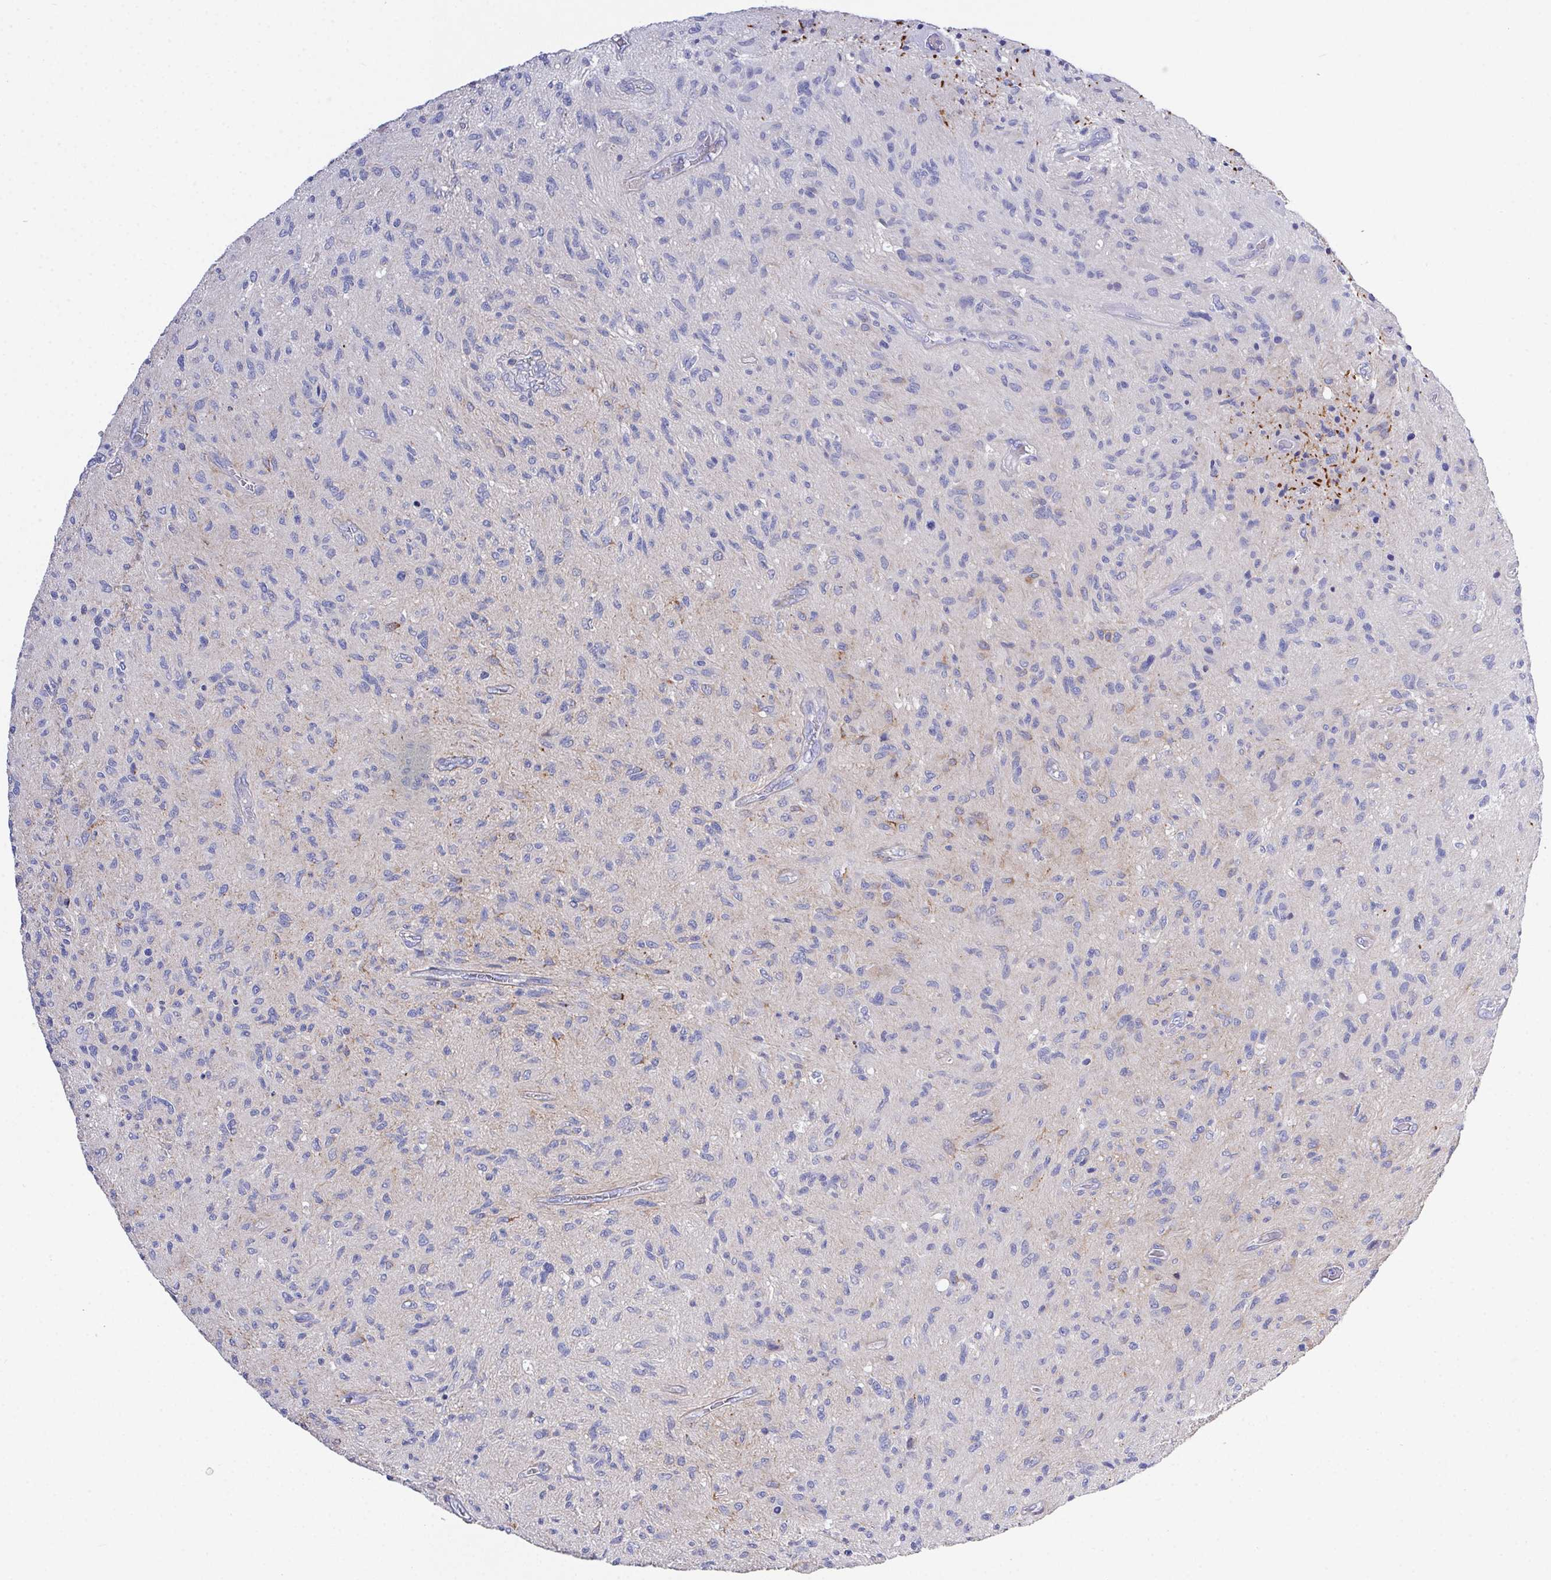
{"staining": {"intensity": "negative", "quantity": "none", "location": "none"}, "tissue": "glioma", "cell_type": "Tumor cells", "image_type": "cancer", "snomed": [{"axis": "morphology", "description": "Glioma, malignant, High grade"}, {"axis": "topography", "description": "Brain"}], "caption": "An immunohistochemistry histopathology image of glioma is shown. There is no staining in tumor cells of glioma.", "gene": "PRG3", "patient": {"sex": "male", "age": 54}}